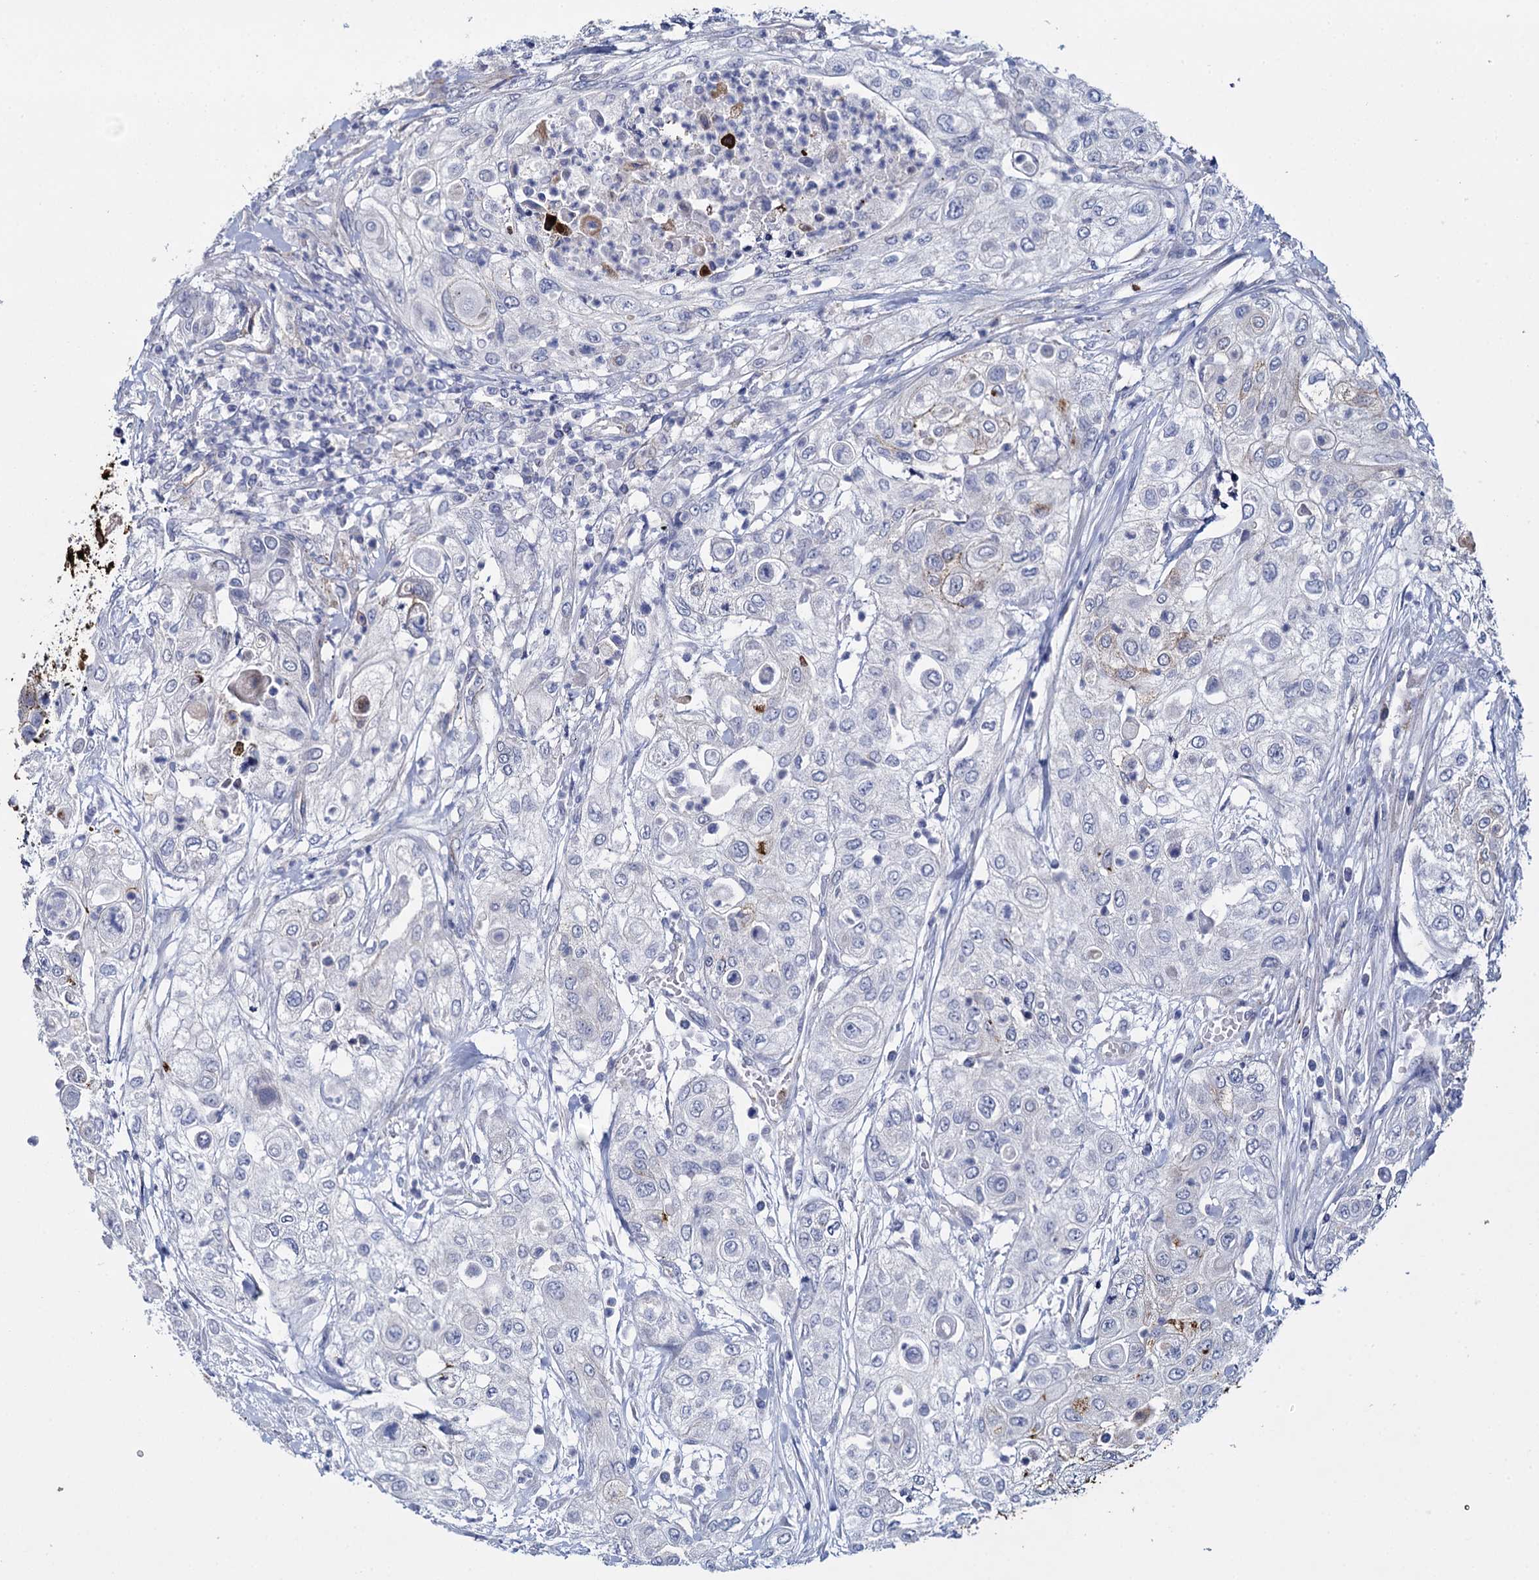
{"staining": {"intensity": "negative", "quantity": "none", "location": "none"}, "tissue": "urothelial cancer", "cell_type": "Tumor cells", "image_type": "cancer", "snomed": [{"axis": "morphology", "description": "Urothelial carcinoma, High grade"}, {"axis": "topography", "description": "Urinary bladder"}], "caption": "The histopathology image exhibits no significant positivity in tumor cells of urothelial cancer.", "gene": "SNCG", "patient": {"sex": "female", "age": 79}}